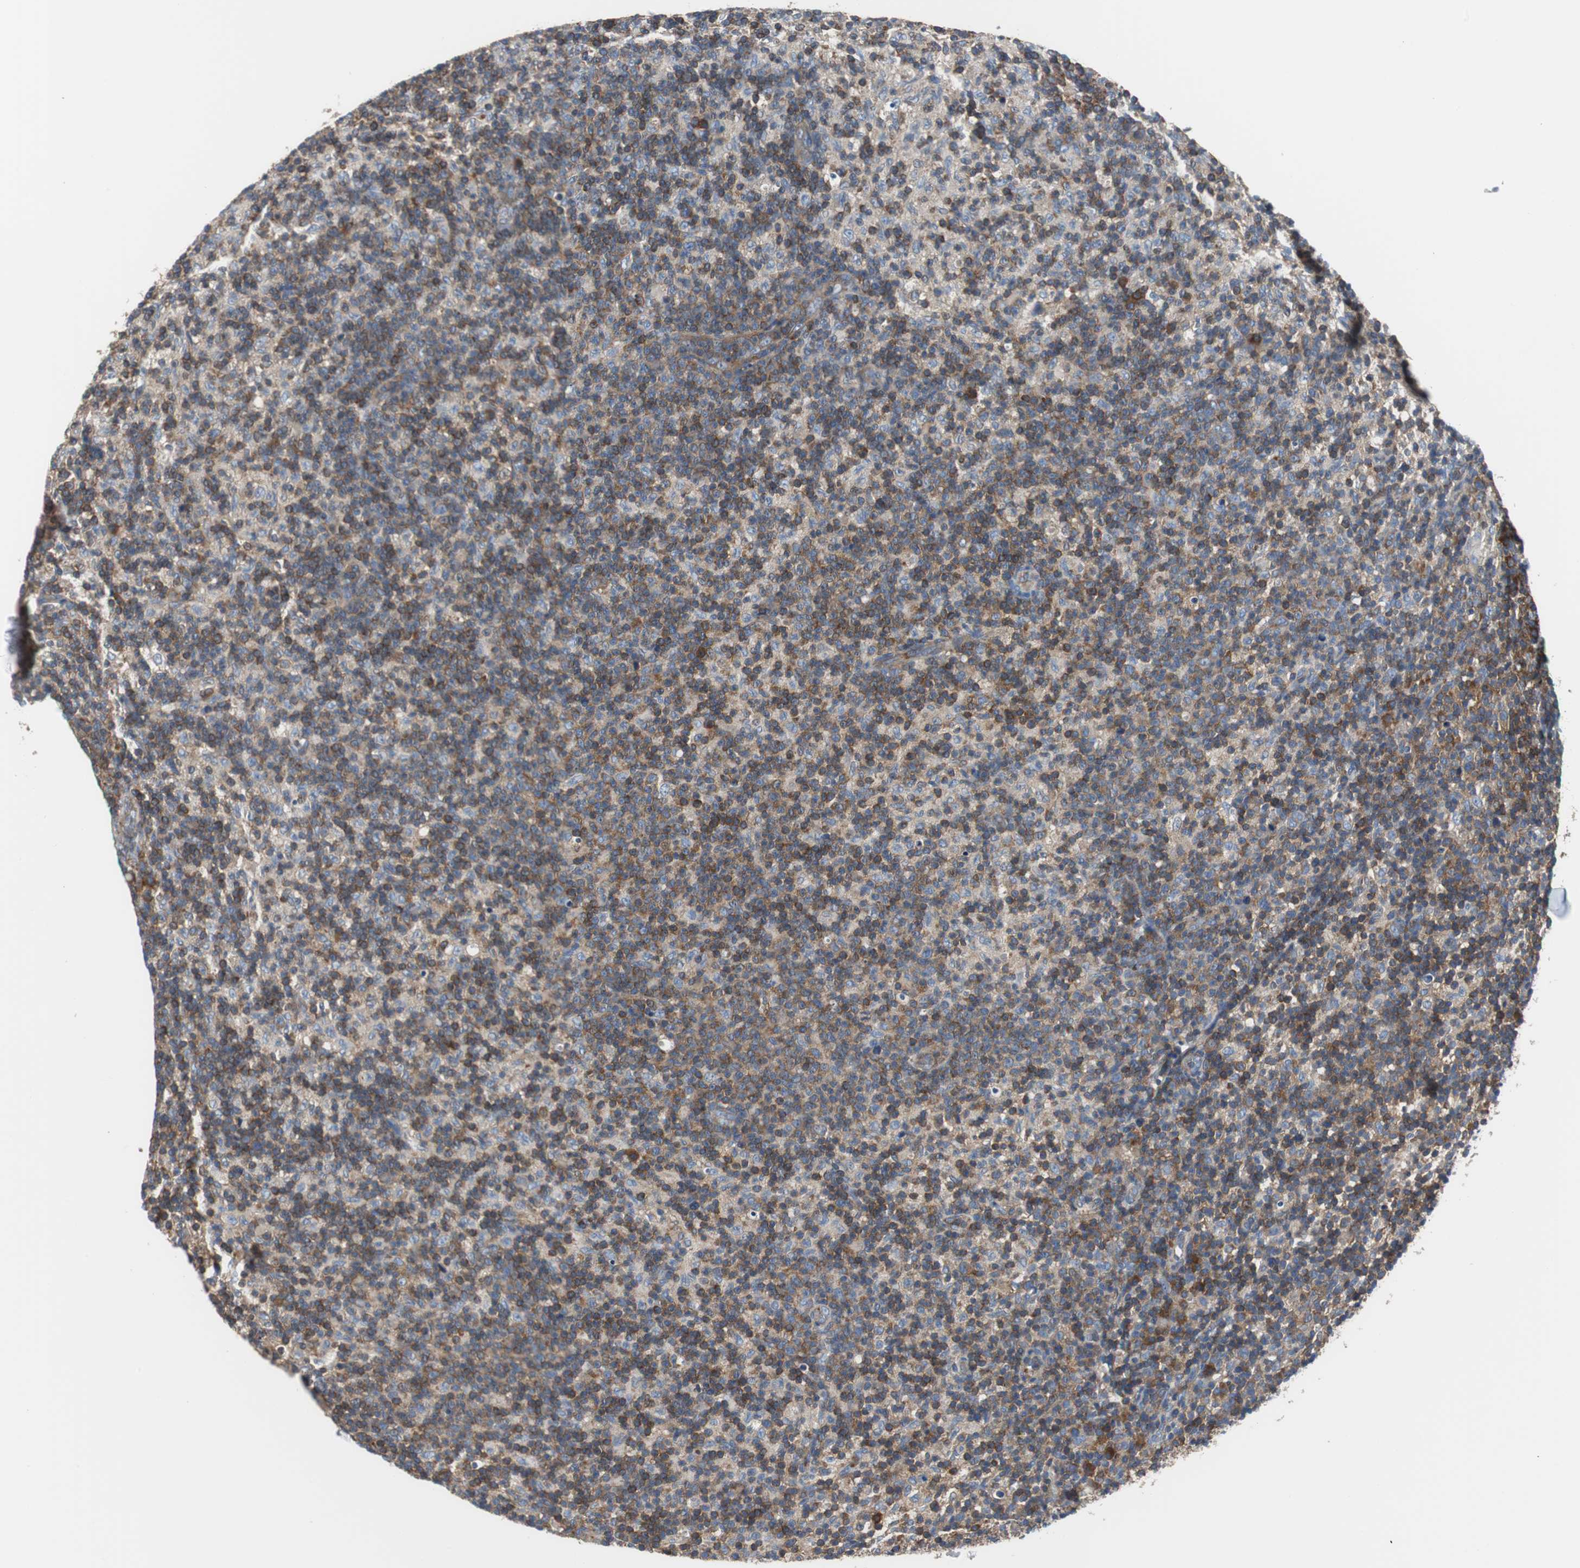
{"staining": {"intensity": "strong", "quantity": ">75%", "location": "cytoplasmic/membranous"}, "tissue": "lymph node", "cell_type": "Germinal center cells", "image_type": "normal", "snomed": [{"axis": "morphology", "description": "Normal tissue, NOS"}, {"axis": "morphology", "description": "Inflammation, NOS"}, {"axis": "topography", "description": "Lymph node"}], "caption": "Protein staining shows strong cytoplasmic/membranous staining in approximately >75% of germinal center cells in benign lymph node.", "gene": "BRAF", "patient": {"sex": "male", "age": 55}}